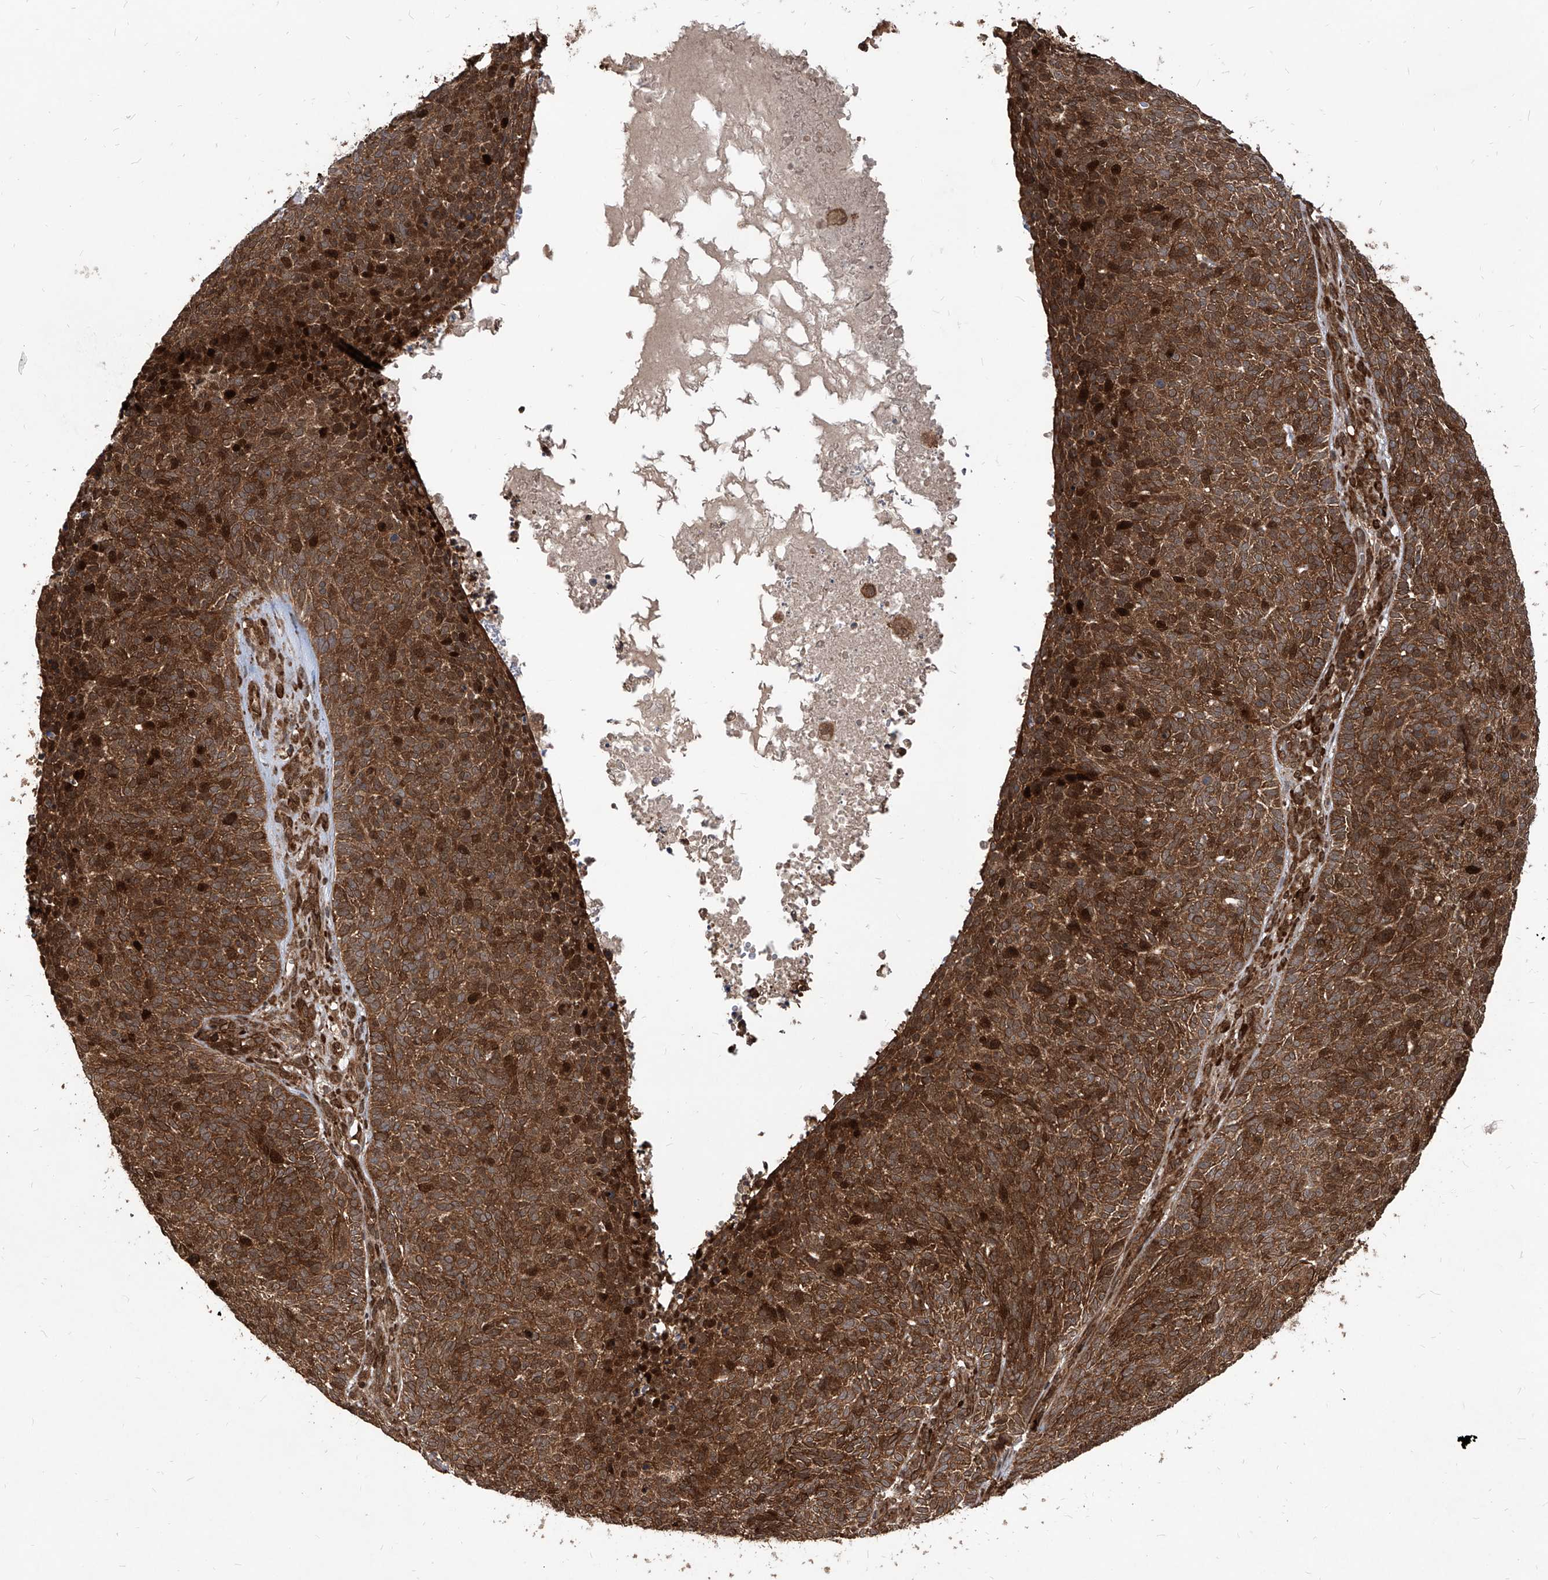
{"staining": {"intensity": "strong", "quantity": ">75%", "location": "cytoplasmic/membranous,nuclear"}, "tissue": "skin cancer", "cell_type": "Tumor cells", "image_type": "cancer", "snomed": [{"axis": "morphology", "description": "Squamous cell carcinoma, NOS"}, {"axis": "topography", "description": "Skin"}], "caption": "A photomicrograph of human skin cancer (squamous cell carcinoma) stained for a protein shows strong cytoplasmic/membranous and nuclear brown staining in tumor cells.", "gene": "MAGED2", "patient": {"sex": "female", "age": 90}}